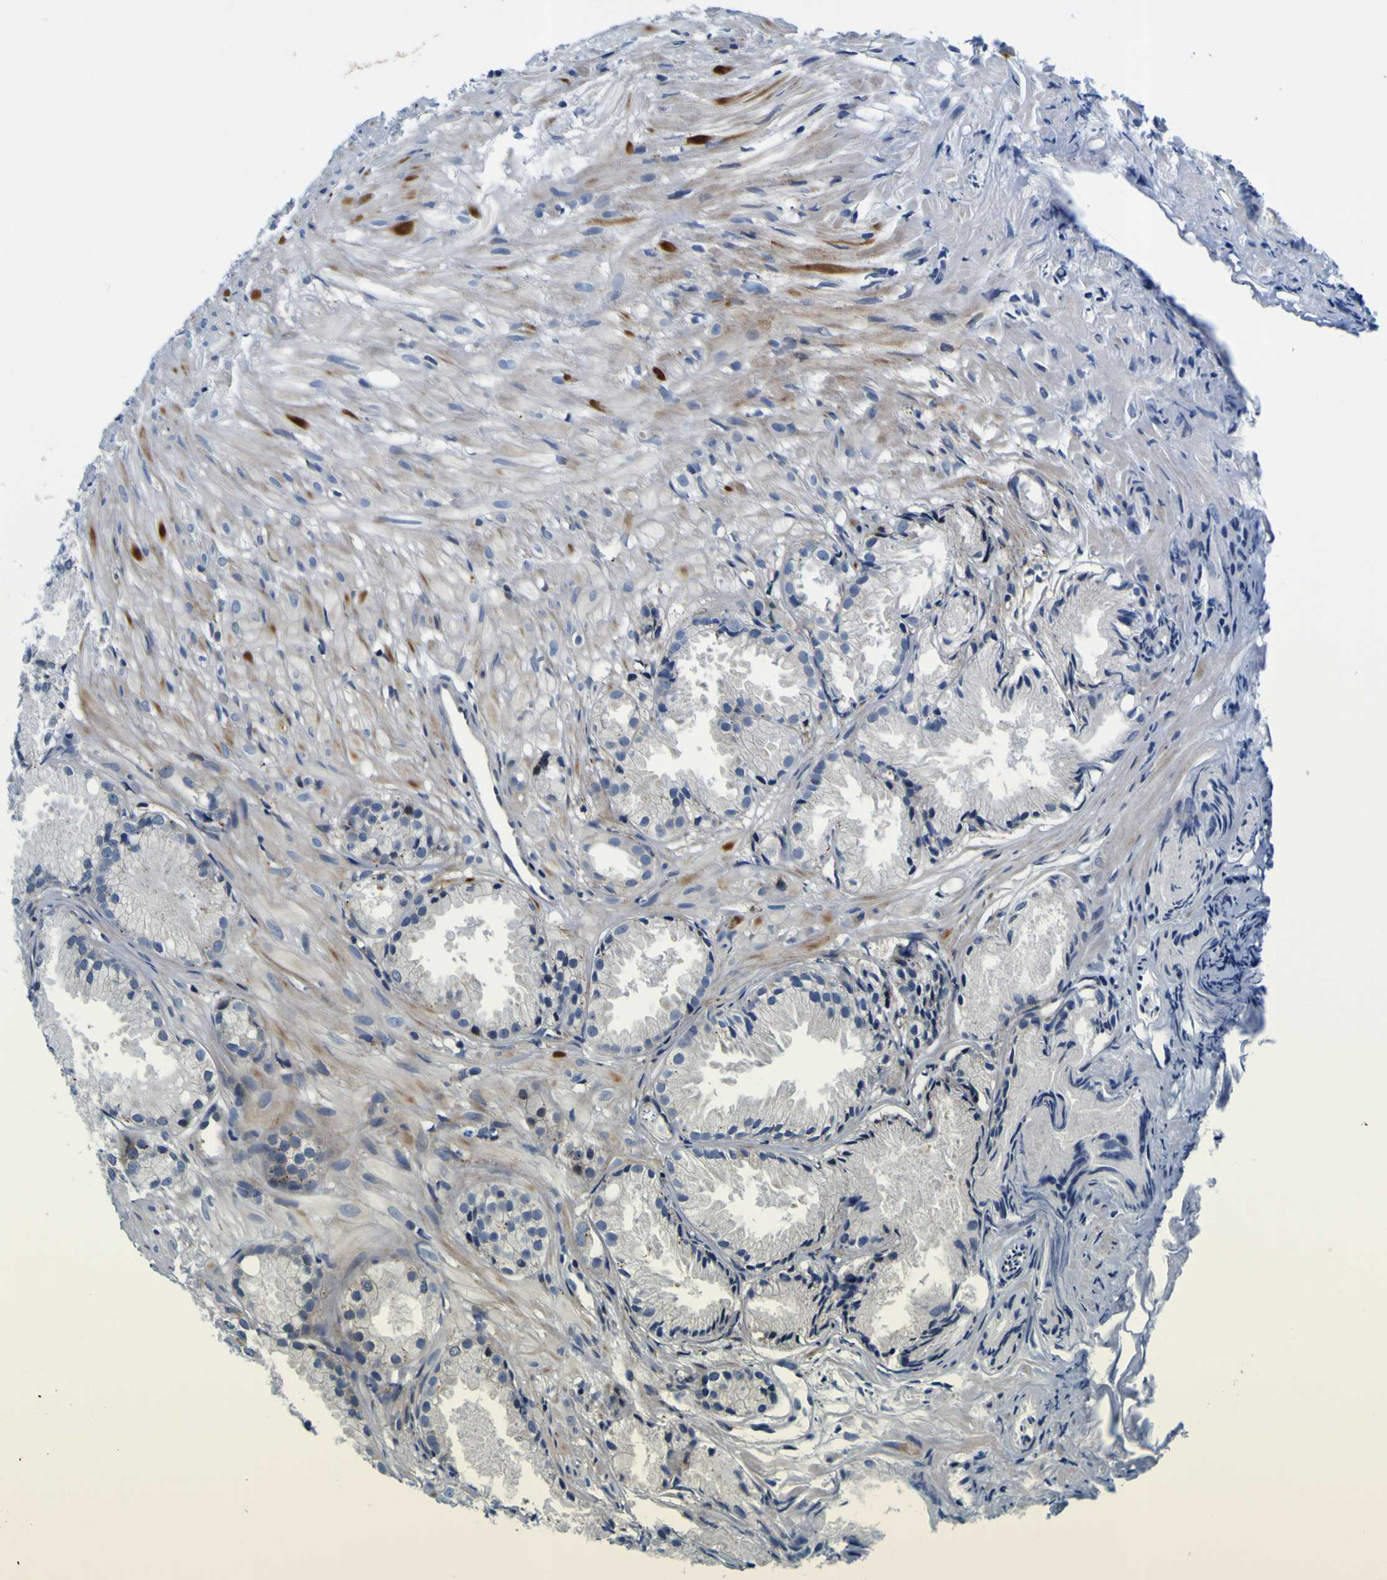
{"staining": {"intensity": "negative", "quantity": "none", "location": "none"}, "tissue": "prostate cancer", "cell_type": "Tumor cells", "image_type": "cancer", "snomed": [{"axis": "morphology", "description": "Adenocarcinoma, Low grade"}, {"axis": "topography", "description": "Prostate"}], "caption": "Prostate cancer was stained to show a protein in brown. There is no significant staining in tumor cells. (Stains: DAB IHC with hematoxylin counter stain, Microscopy: brightfield microscopy at high magnification).", "gene": "NLRP3", "patient": {"sex": "male", "age": 72}}